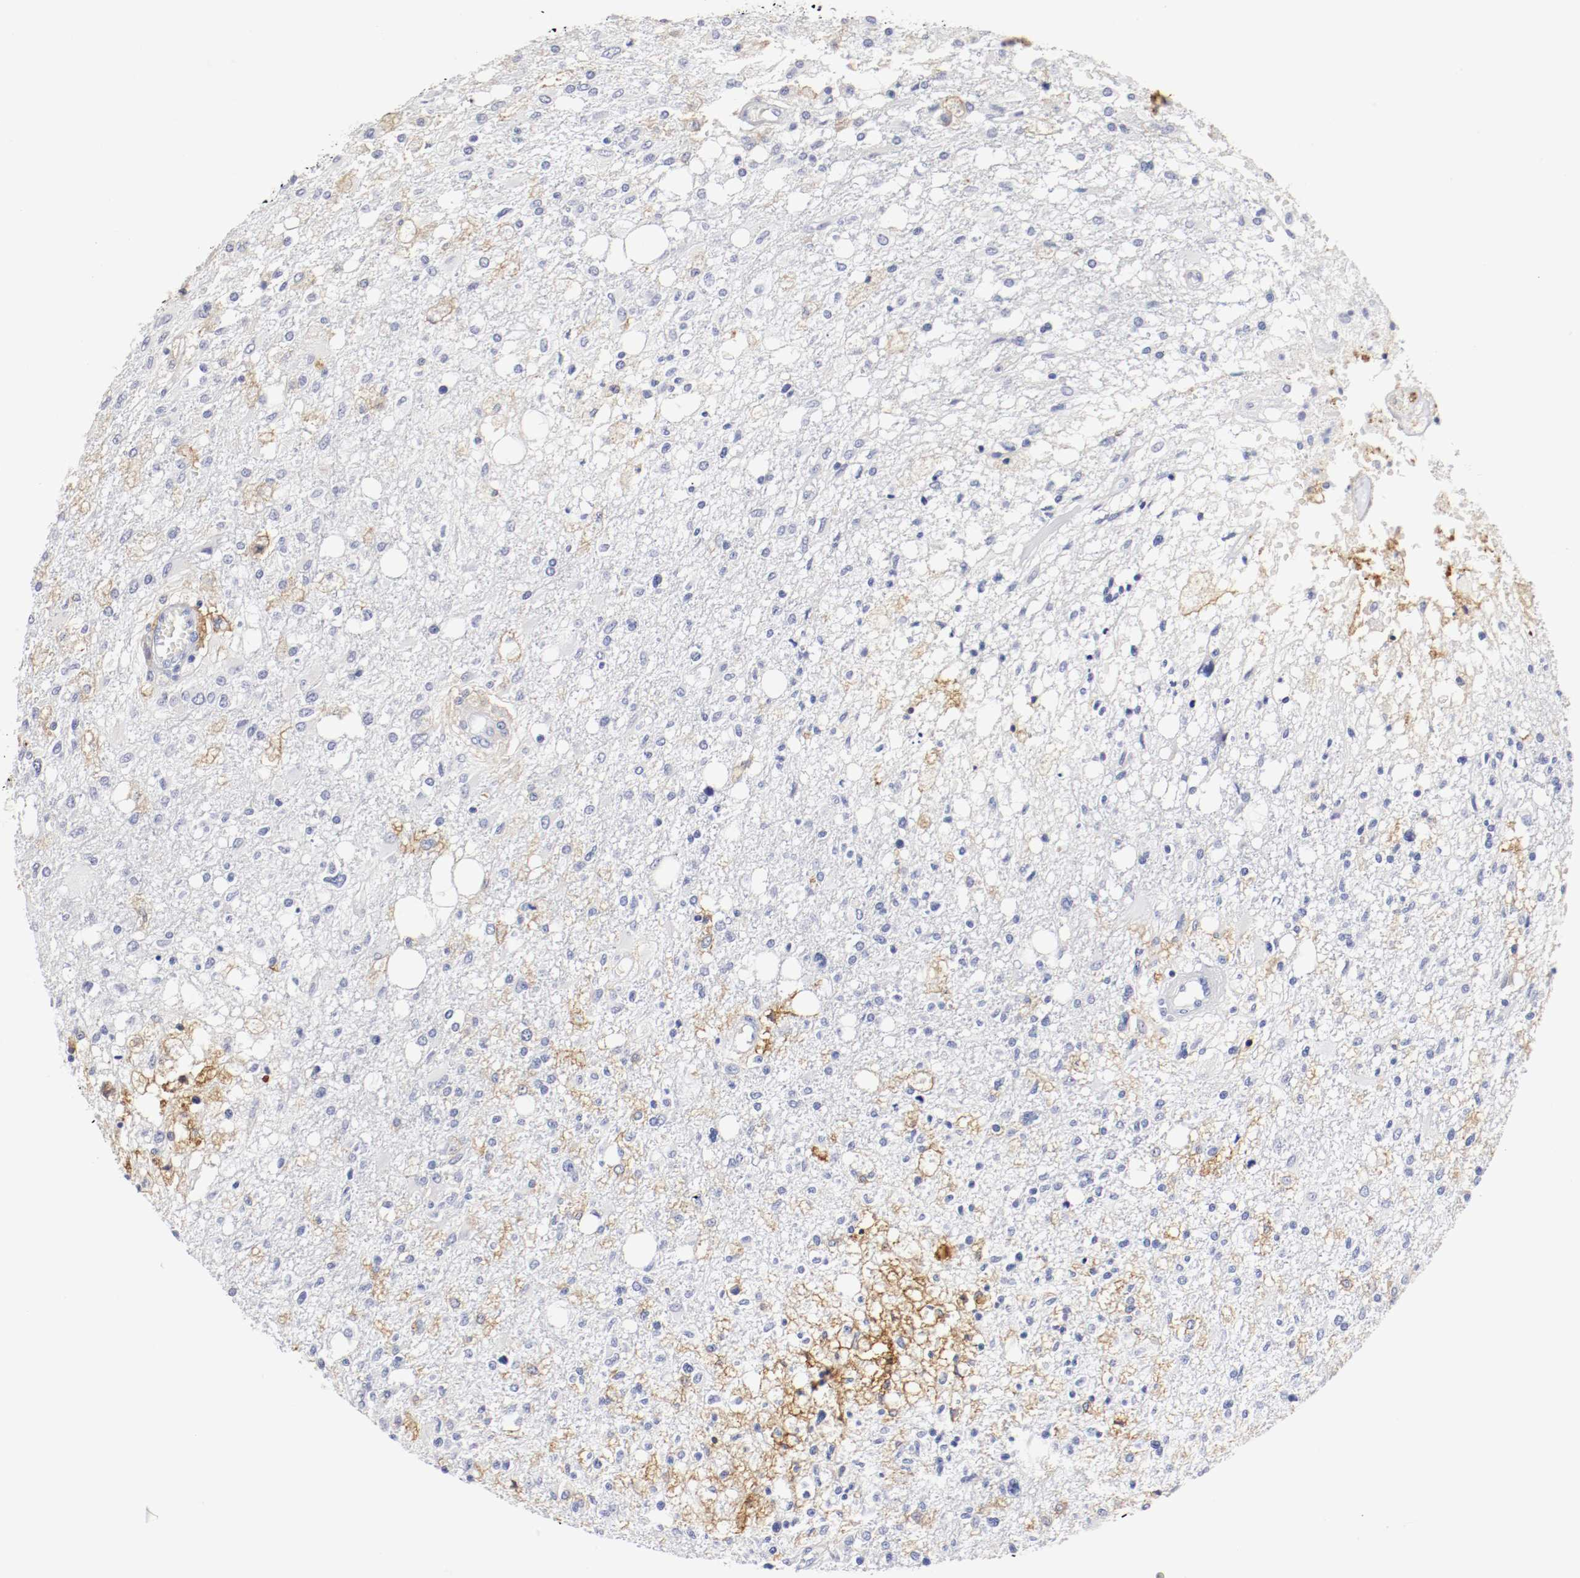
{"staining": {"intensity": "negative", "quantity": "none", "location": "none"}, "tissue": "glioma", "cell_type": "Tumor cells", "image_type": "cancer", "snomed": [{"axis": "morphology", "description": "Glioma, malignant, High grade"}, {"axis": "topography", "description": "Cerebral cortex"}], "caption": "Human high-grade glioma (malignant) stained for a protein using immunohistochemistry displays no staining in tumor cells.", "gene": "ITGAX", "patient": {"sex": "male", "age": 76}}